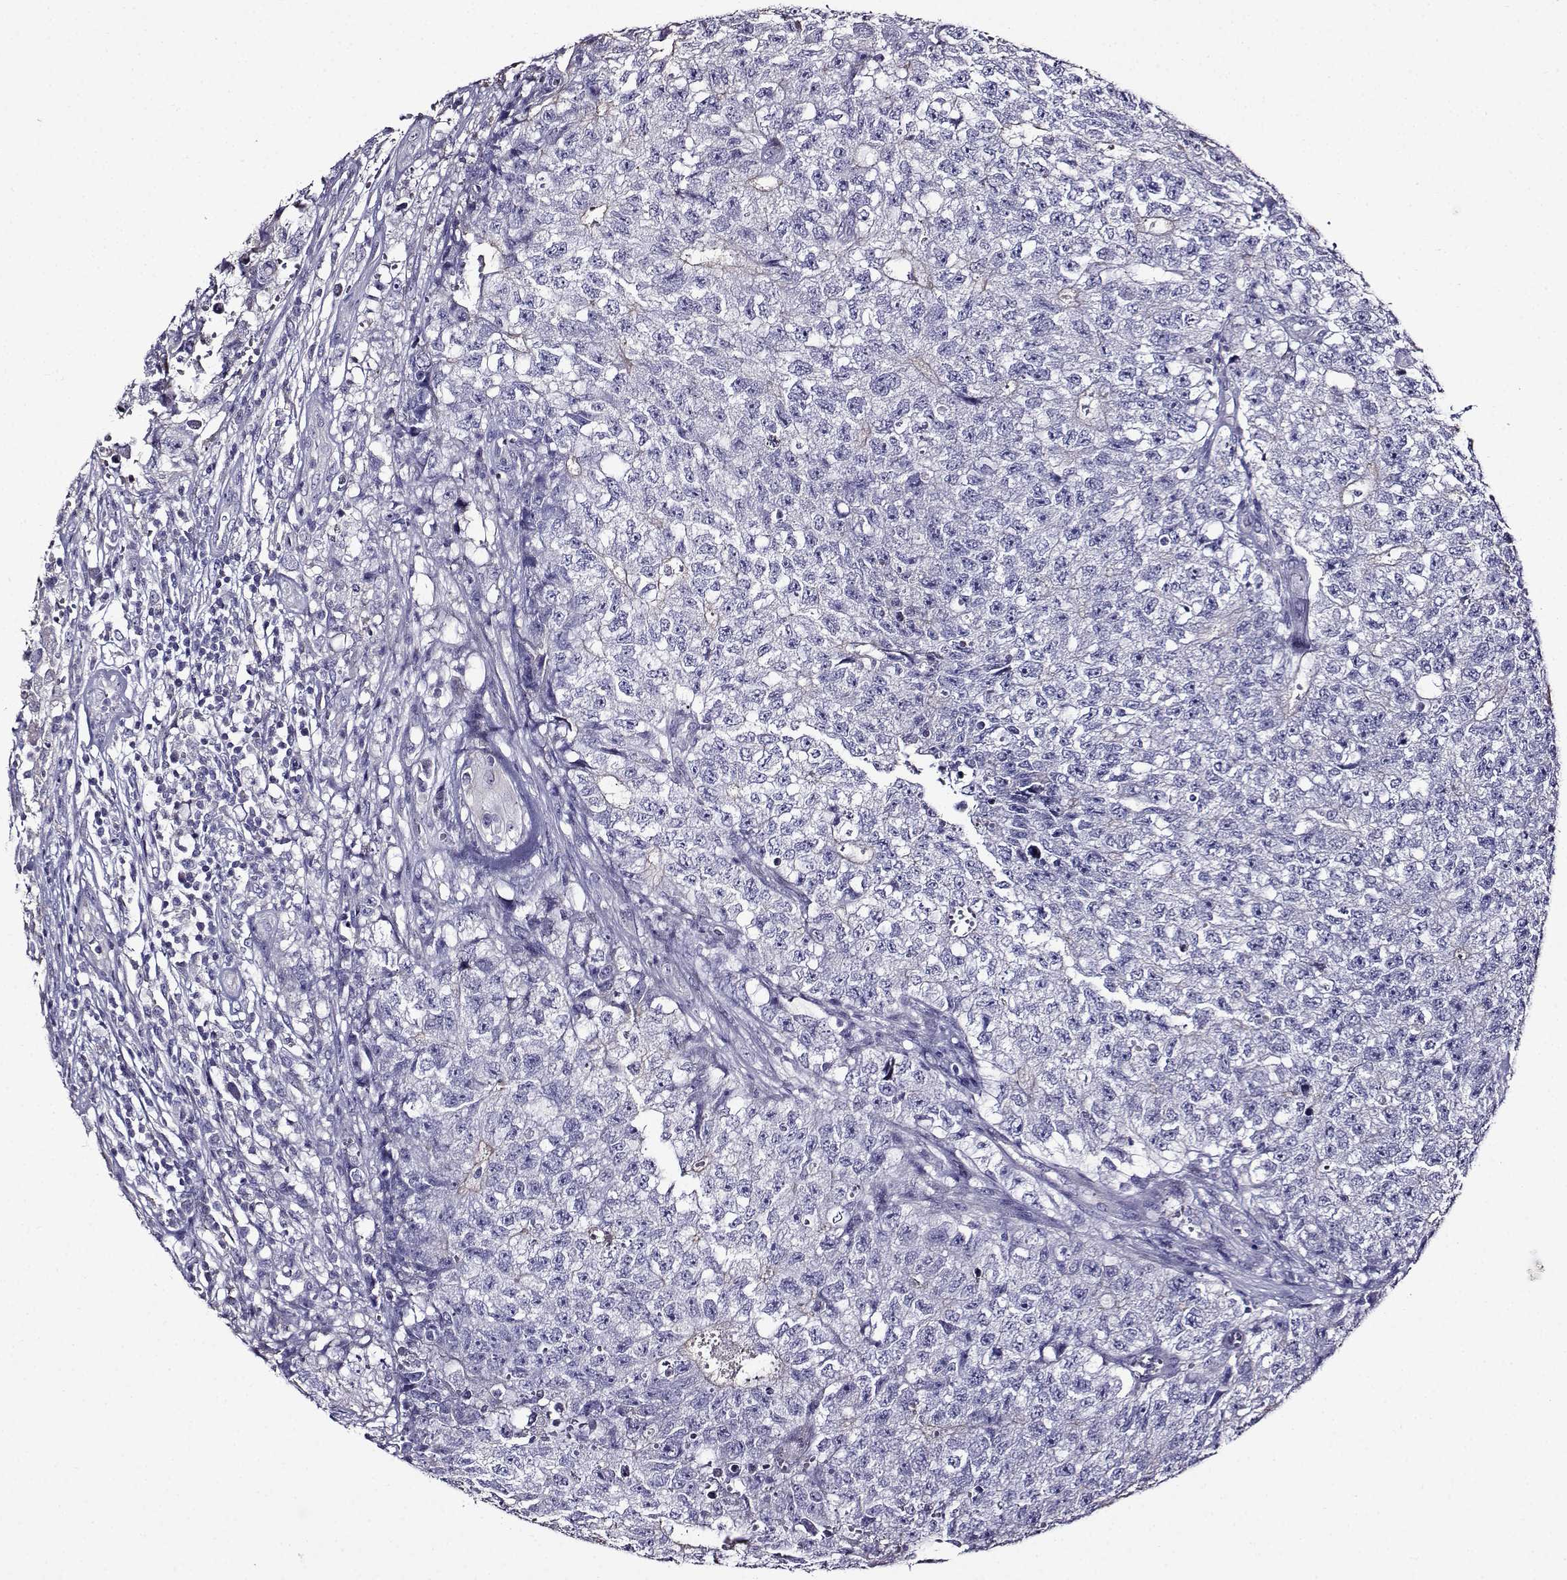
{"staining": {"intensity": "negative", "quantity": "none", "location": "none"}, "tissue": "testis cancer", "cell_type": "Tumor cells", "image_type": "cancer", "snomed": [{"axis": "morphology", "description": "Seminoma, NOS"}, {"axis": "morphology", "description": "Carcinoma, Embryonal, NOS"}, {"axis": "topography", "description": "Testis"}], "caption": "The histopathology image reveals no staining of tumor cells in testis cancer.", "gene": "TMEM266", "patient": {"sex": "male", "age": 22}}